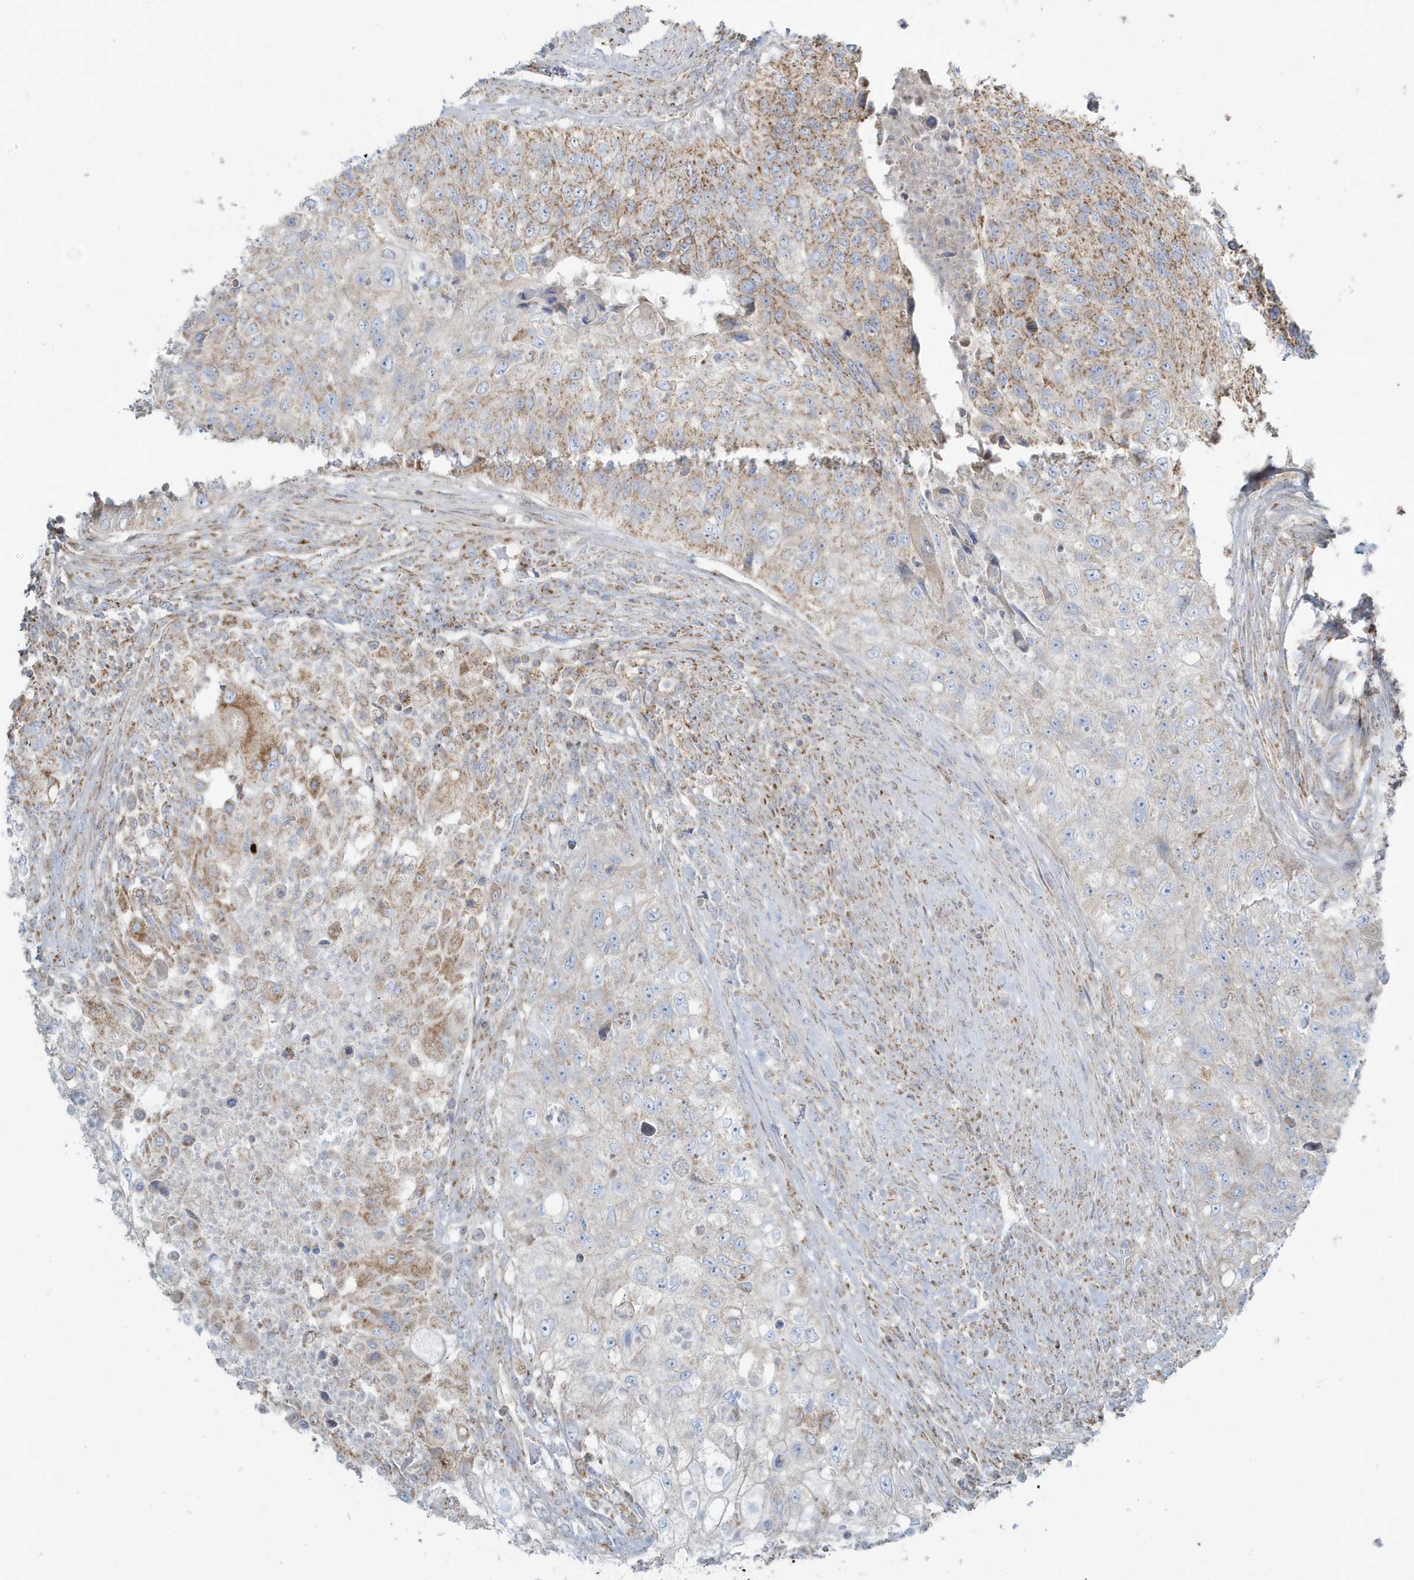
{"staining": {"intensity": "moderate", "quantity": "25%-75%", "location": "cytoplasmic/membranous"}, "tissue": "urothelial cancer", "cell_type": "Tumor cells", "image_type": "cancer", "snomed": [{"axis": "morphology", "description": "Urothelial carcinoma, High grade"}, {"axis": "topography", "description": "Urinary bladder"}], "caption": "Immunohistochemistry (IHC) of human high-grade urothelial carcinoma displays medium levels of moderate cytoplasmic/membranous expression in approximately 25%-75% of tumor cells.", "gene": "RAB11FIP3", "patient": {"sex": "female", "age": 60}}